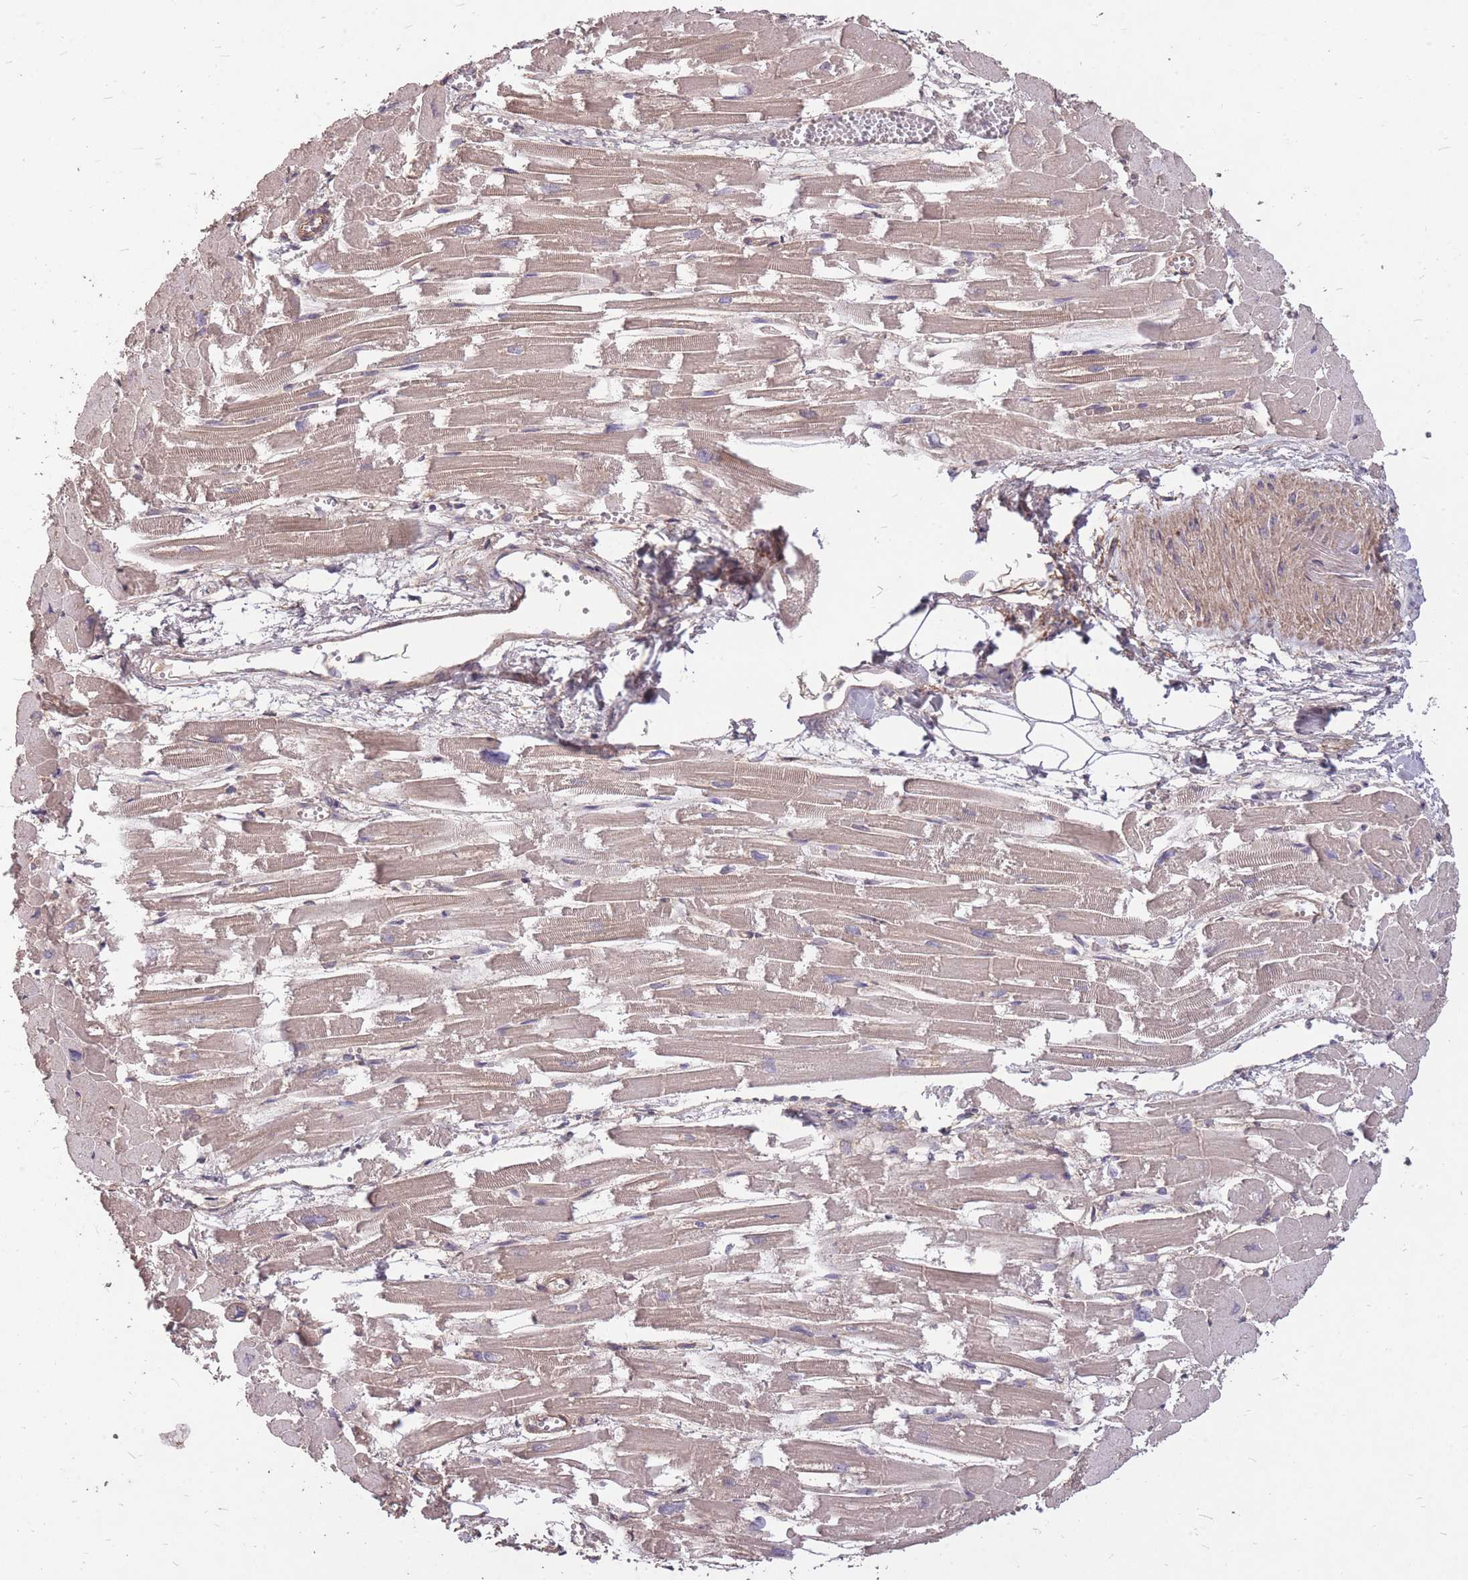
{"staining": {"intensity": "moderate", "quantity": ">75%", "location": "cytoplasmic/membranous"}, "tissue": "heart muscle", "cell_type": "Cardiomyocytes", "image_type": "normal", "snomed": [{"axis": "morphology", "description": "Normal tissue, NOS"}, {"axis": "topography", "description": "Heart"}], "caption": "Immunohistochemistry of benign human heart muscle exhibits medium levels of moderate cytoplasmic/membranous staining in approximately >75% of cardiomyocytes.", "gene": "DYNC1LI2", "patient": {"sex": "male", "age": 54}}